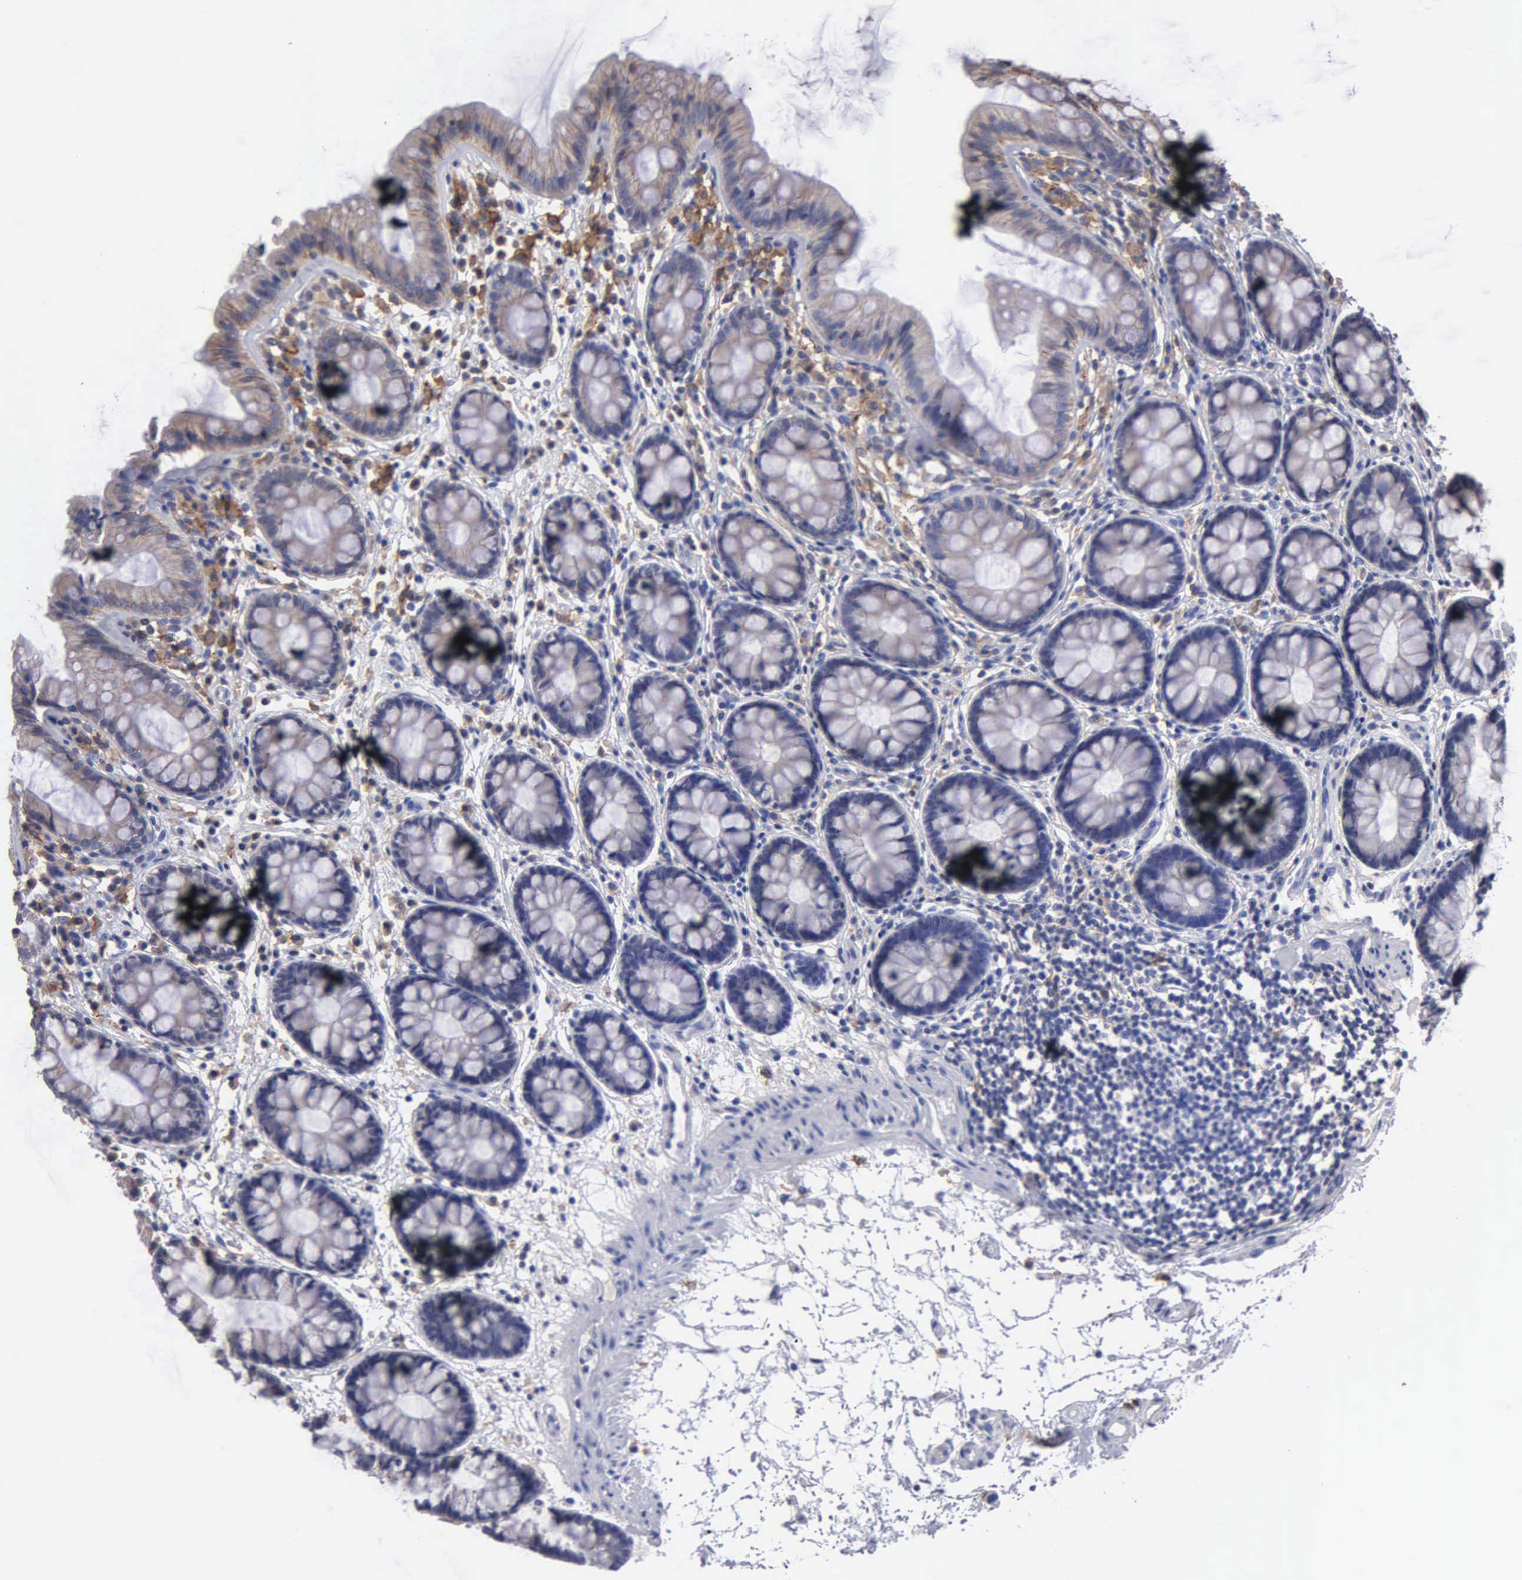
{"staining": {"intensity": "negative", "quantity": "none", "location": "none"}, "tissue": "colon", "cell_type": "Endothelial cells", "image_type": "normal", "snomed": [{"axis": "morphology", "description": "Normal tissue, NOS"}, {"axis": "topography", "description": "Colon"}], "caption": "A histopathology image of colon stained for a protein reveals no brown staining in endothelial cells.", "gene": "PTGS2", "patient": {"sex": "female", "age": 52}}